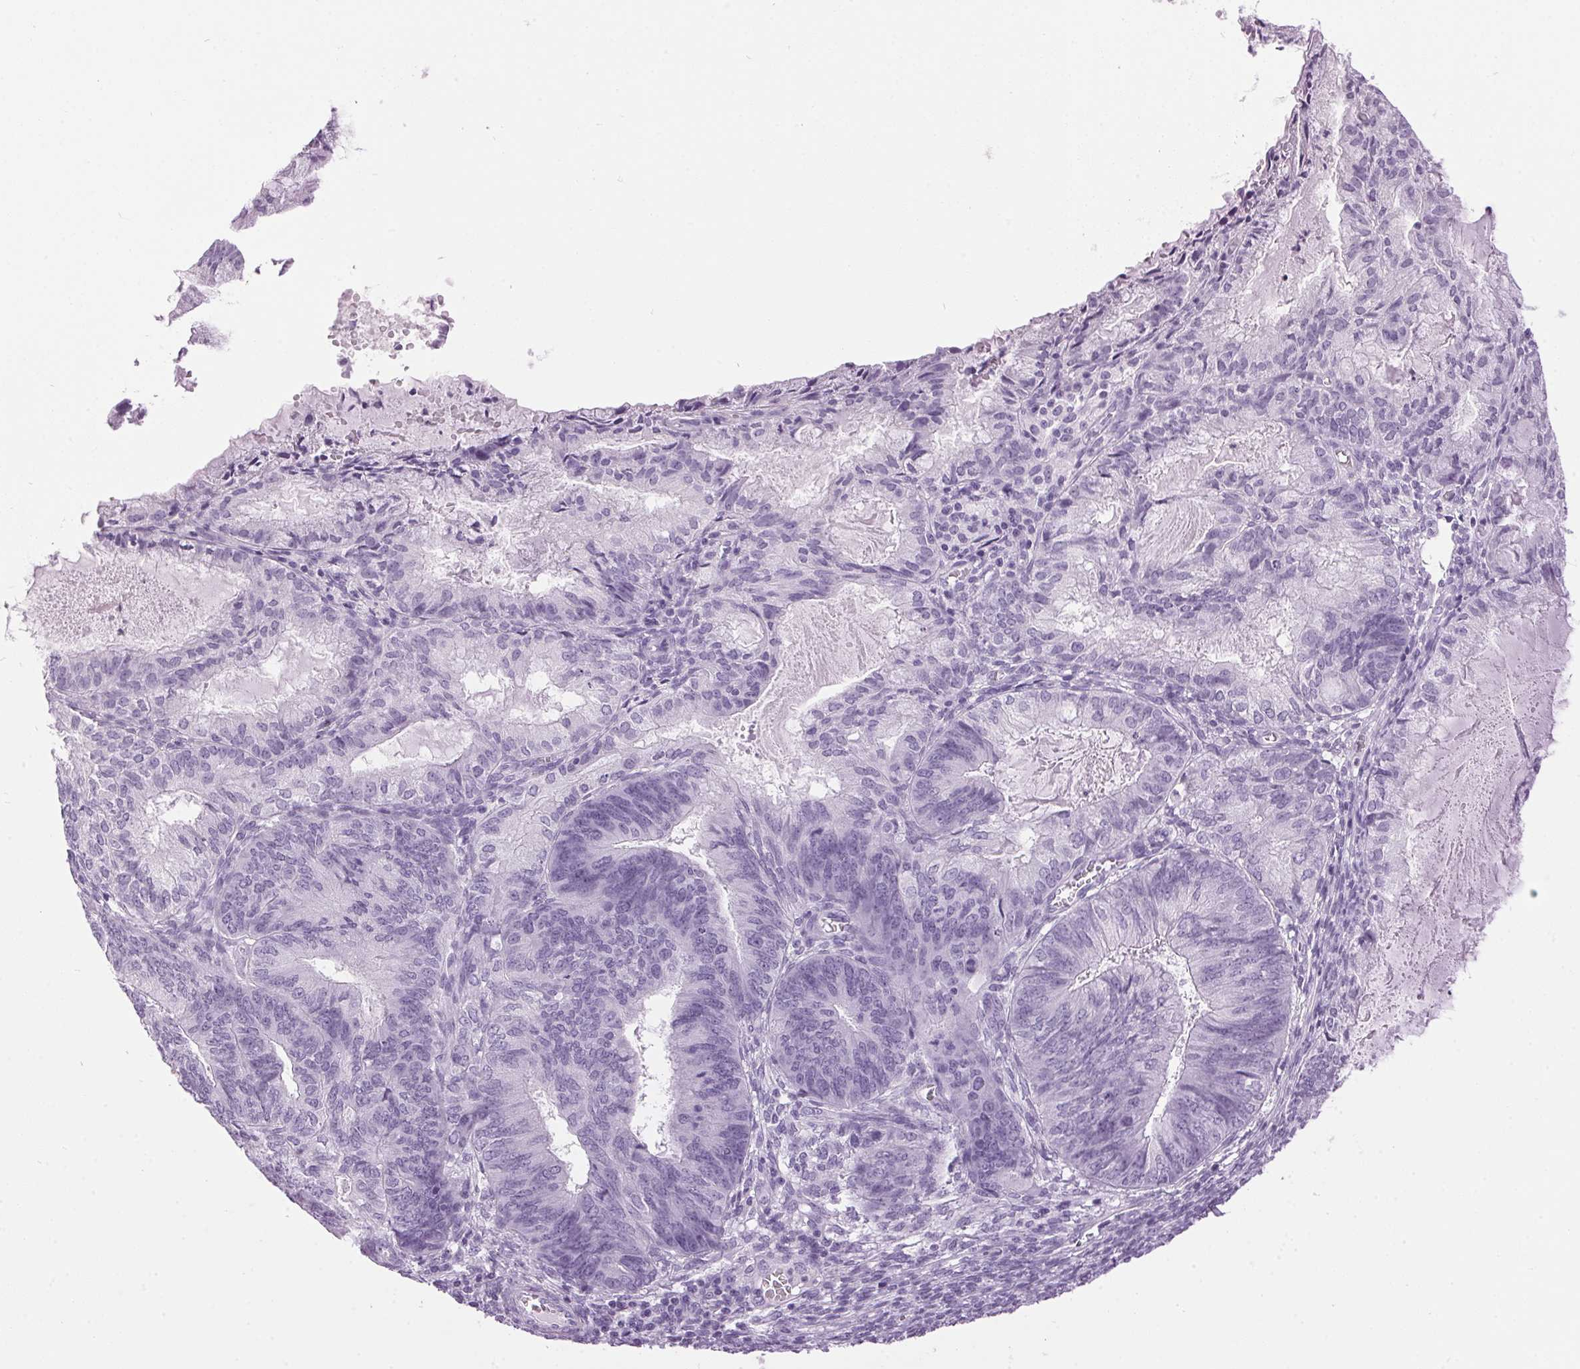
{"staining": {"intensity": "negative", "quantity": "none", "location": "none"}, "tissue": "endometrial cancer", "cell_type": "Tumor cells", "image_type": "cancer", "snomed": [{"axis": "morphology", "description": "Adenocarcinoma, NOS"}, {"axis": "topography", "description": "Endometrium"}], "caption": "Immunohistochemical staining of human endometrial cancer (adenocarcinoma) demonstrates no significant expression in tumor cells.", "gene": "SP7", "patient": {"sex": "female", "age": 86}}